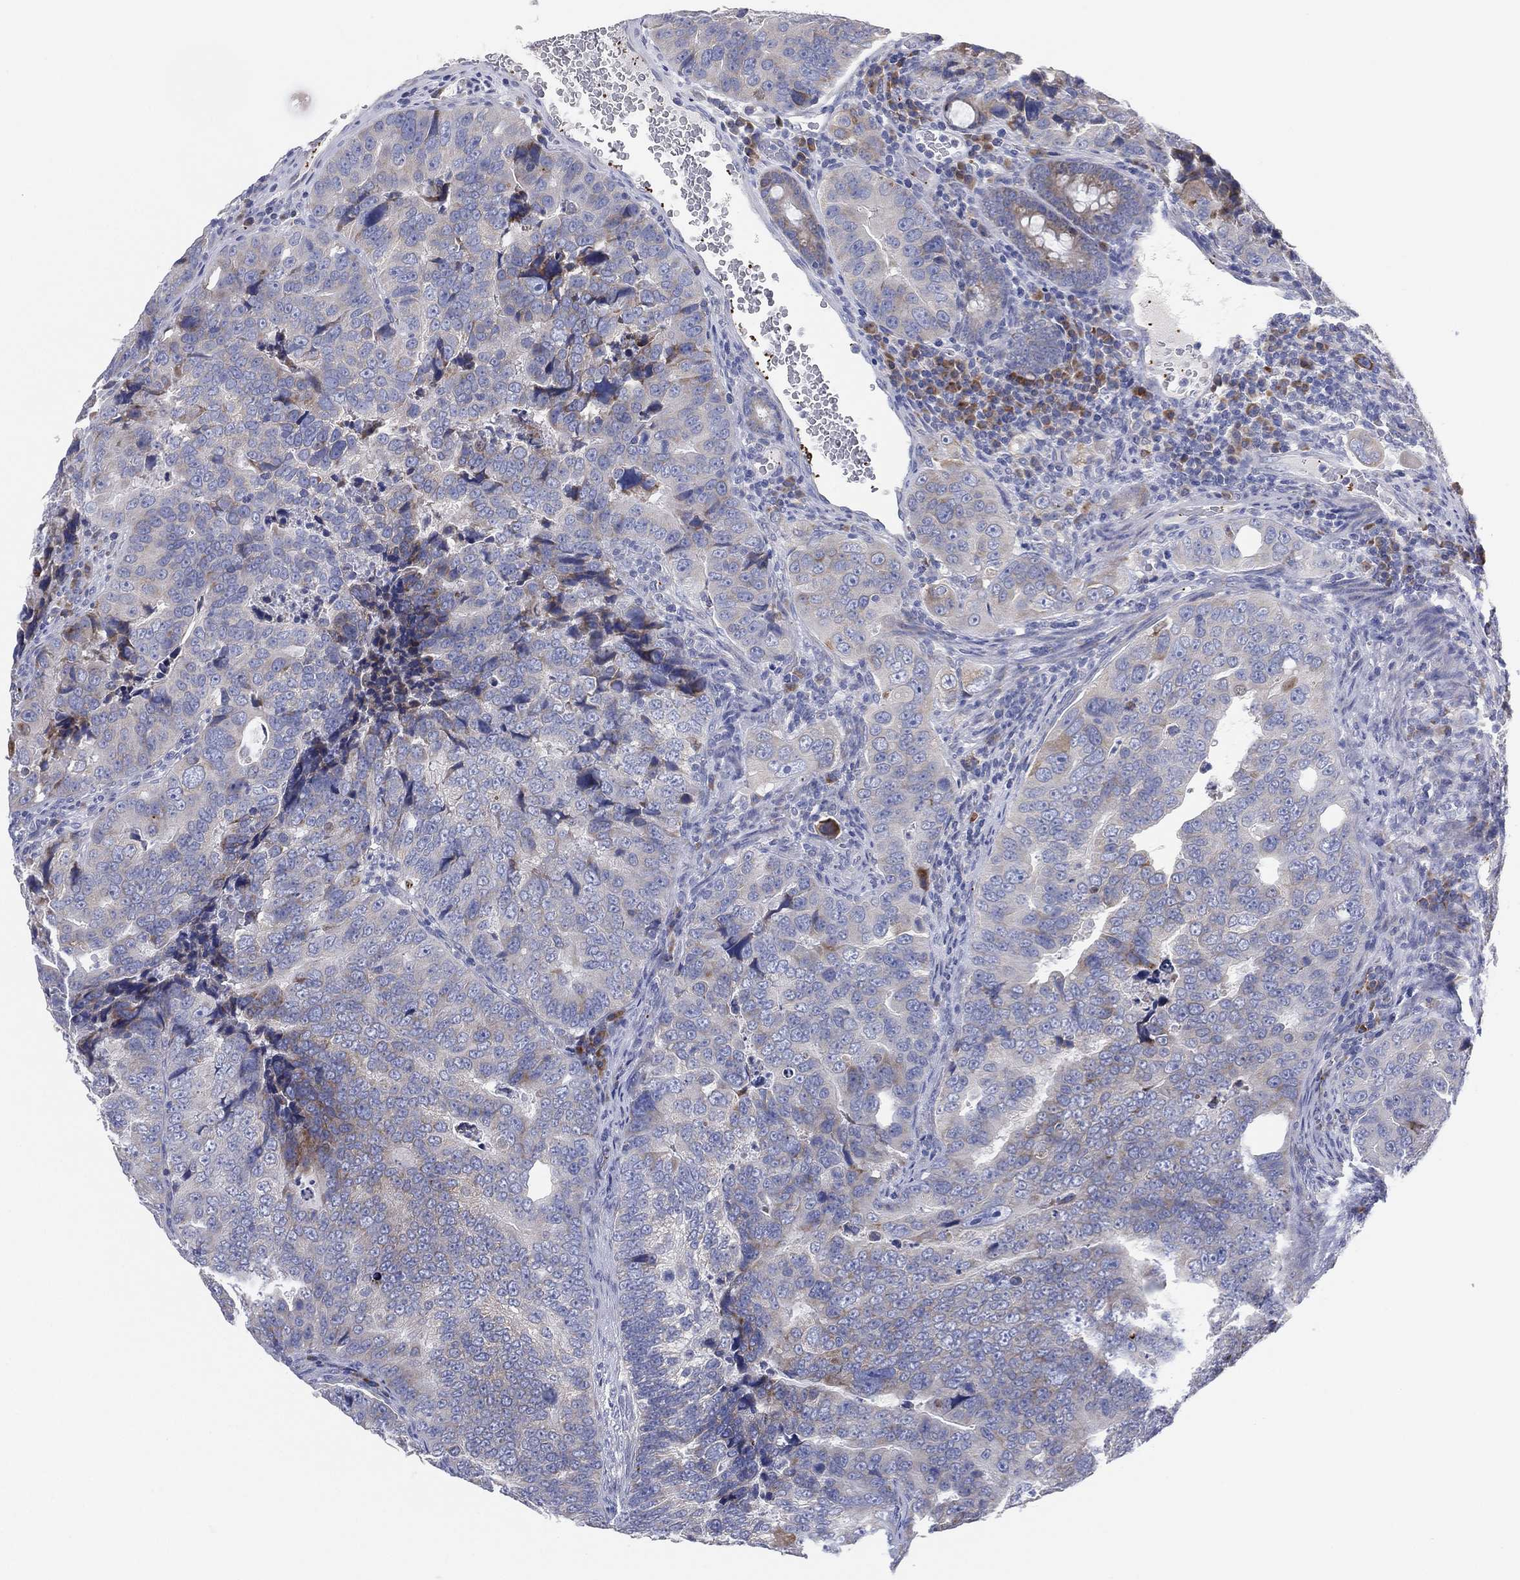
{"staining": {"intensity": "negative", "quantity": "none", "location": "none"}, "tissue": "colorectal cancer", "cell_type": "Tumor cells", "image_type": "cancer", "snomed": [{"axis": "morphology", "description": "Adenocarcinoma, NOS"}, {"axis": "topography", "description": "Colon"}], "caption": "IHC micrograph of neoplastic tissue: colorectal cancer (adenocarcinoma) stained with DAB (3,3'-diaminobenzidine) shows no significant protein positivity in tumor cells. The staining is performed using DAB brown chromogen with nuclei counter-stained in using hematoxylin.", "gene": "TMEM40", "patient": {"sex": "female", "age": 72}}